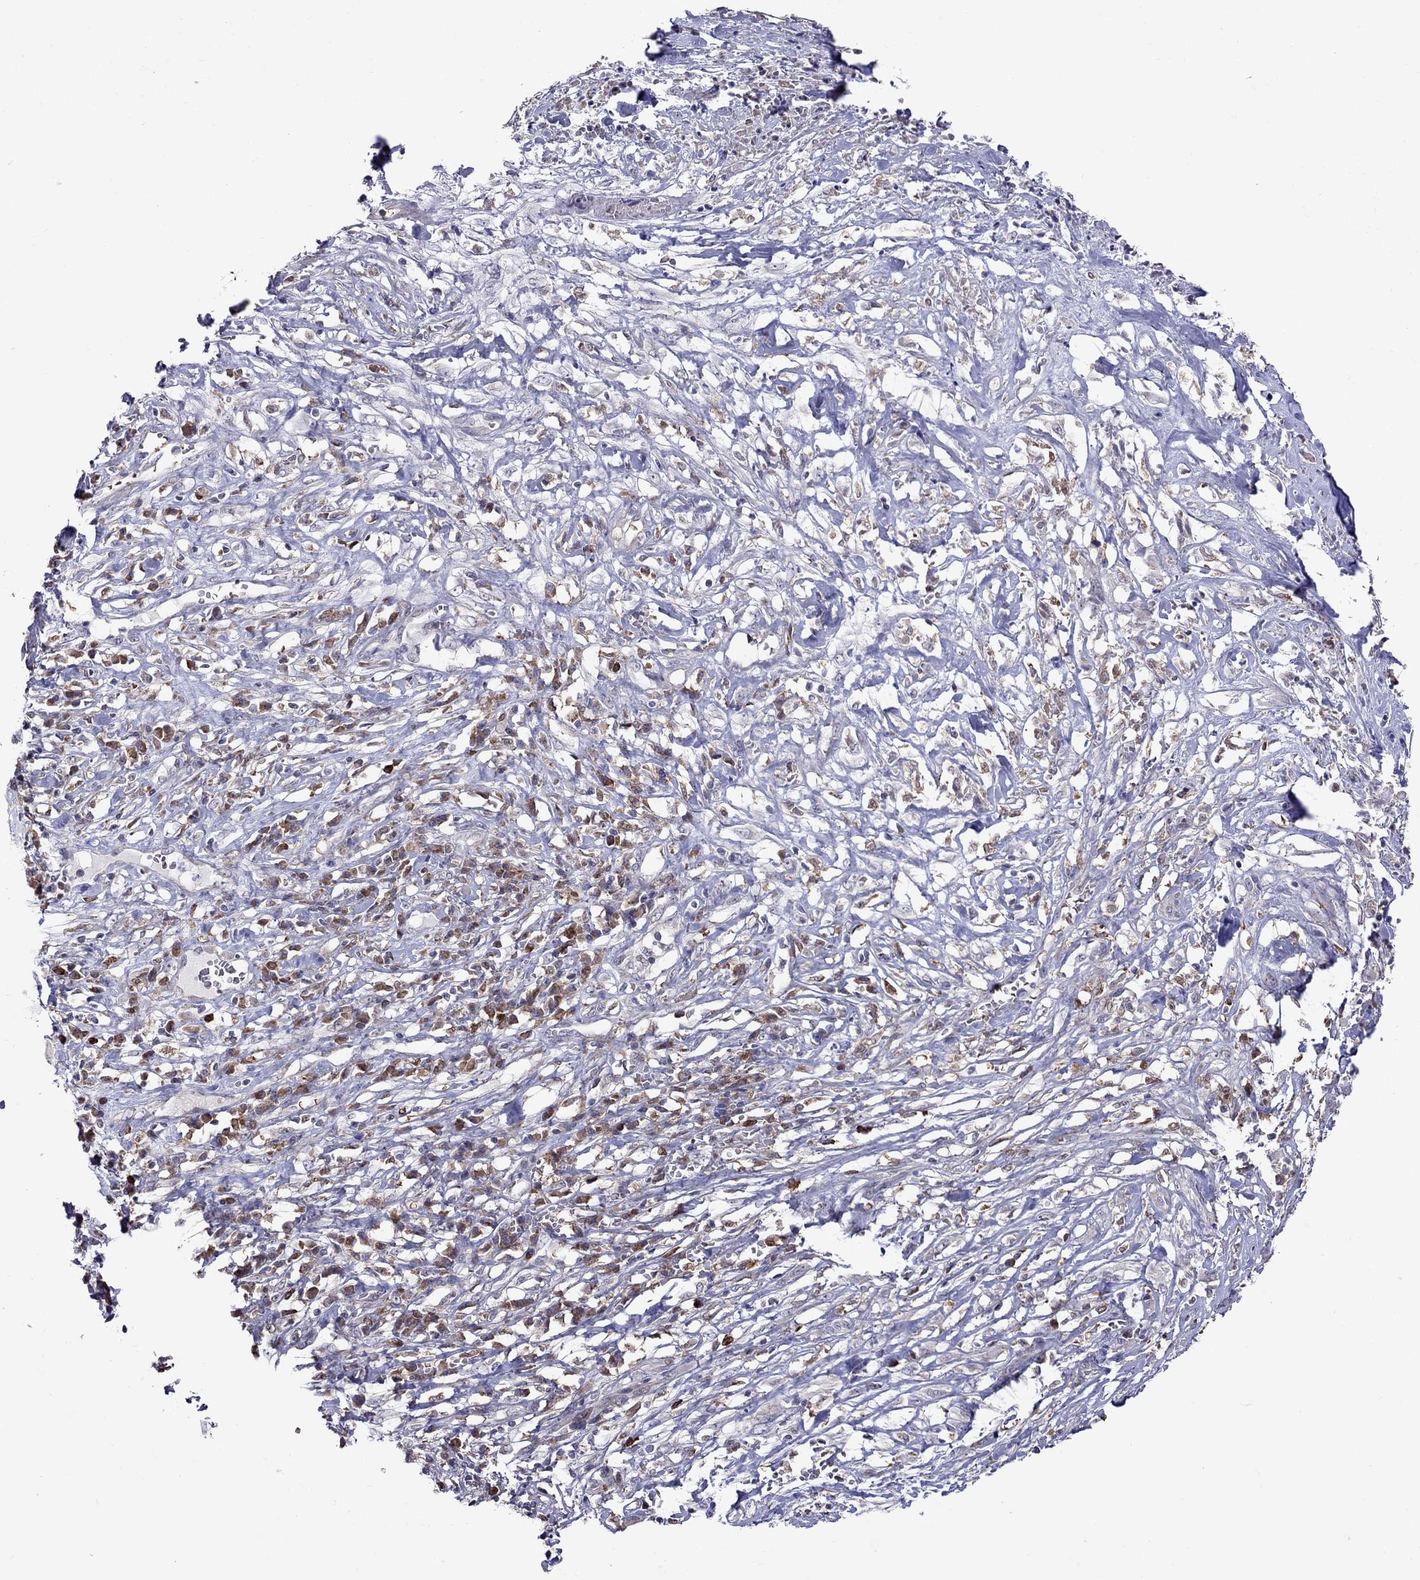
{"staining": {"intensity": "negative", "quantity": "none", "location": "none"}, "tissue": "melanoma", "cell_type": "Tumor cells", "image_type": "cancer", "snomed": [{"axis": "morphology", "description": "Malignant melanoma, NOS"}, {"axis": "topography", "description": "Skin"}], "caption": "An immunohistochemistry (IHC) histopathology image of melanoma is shown. There is no staining in tumor cells of melanoma. Nuclei are stained in blue.", "gene": "ADAM28", "patient": {"sex": "female", "age": 91}}